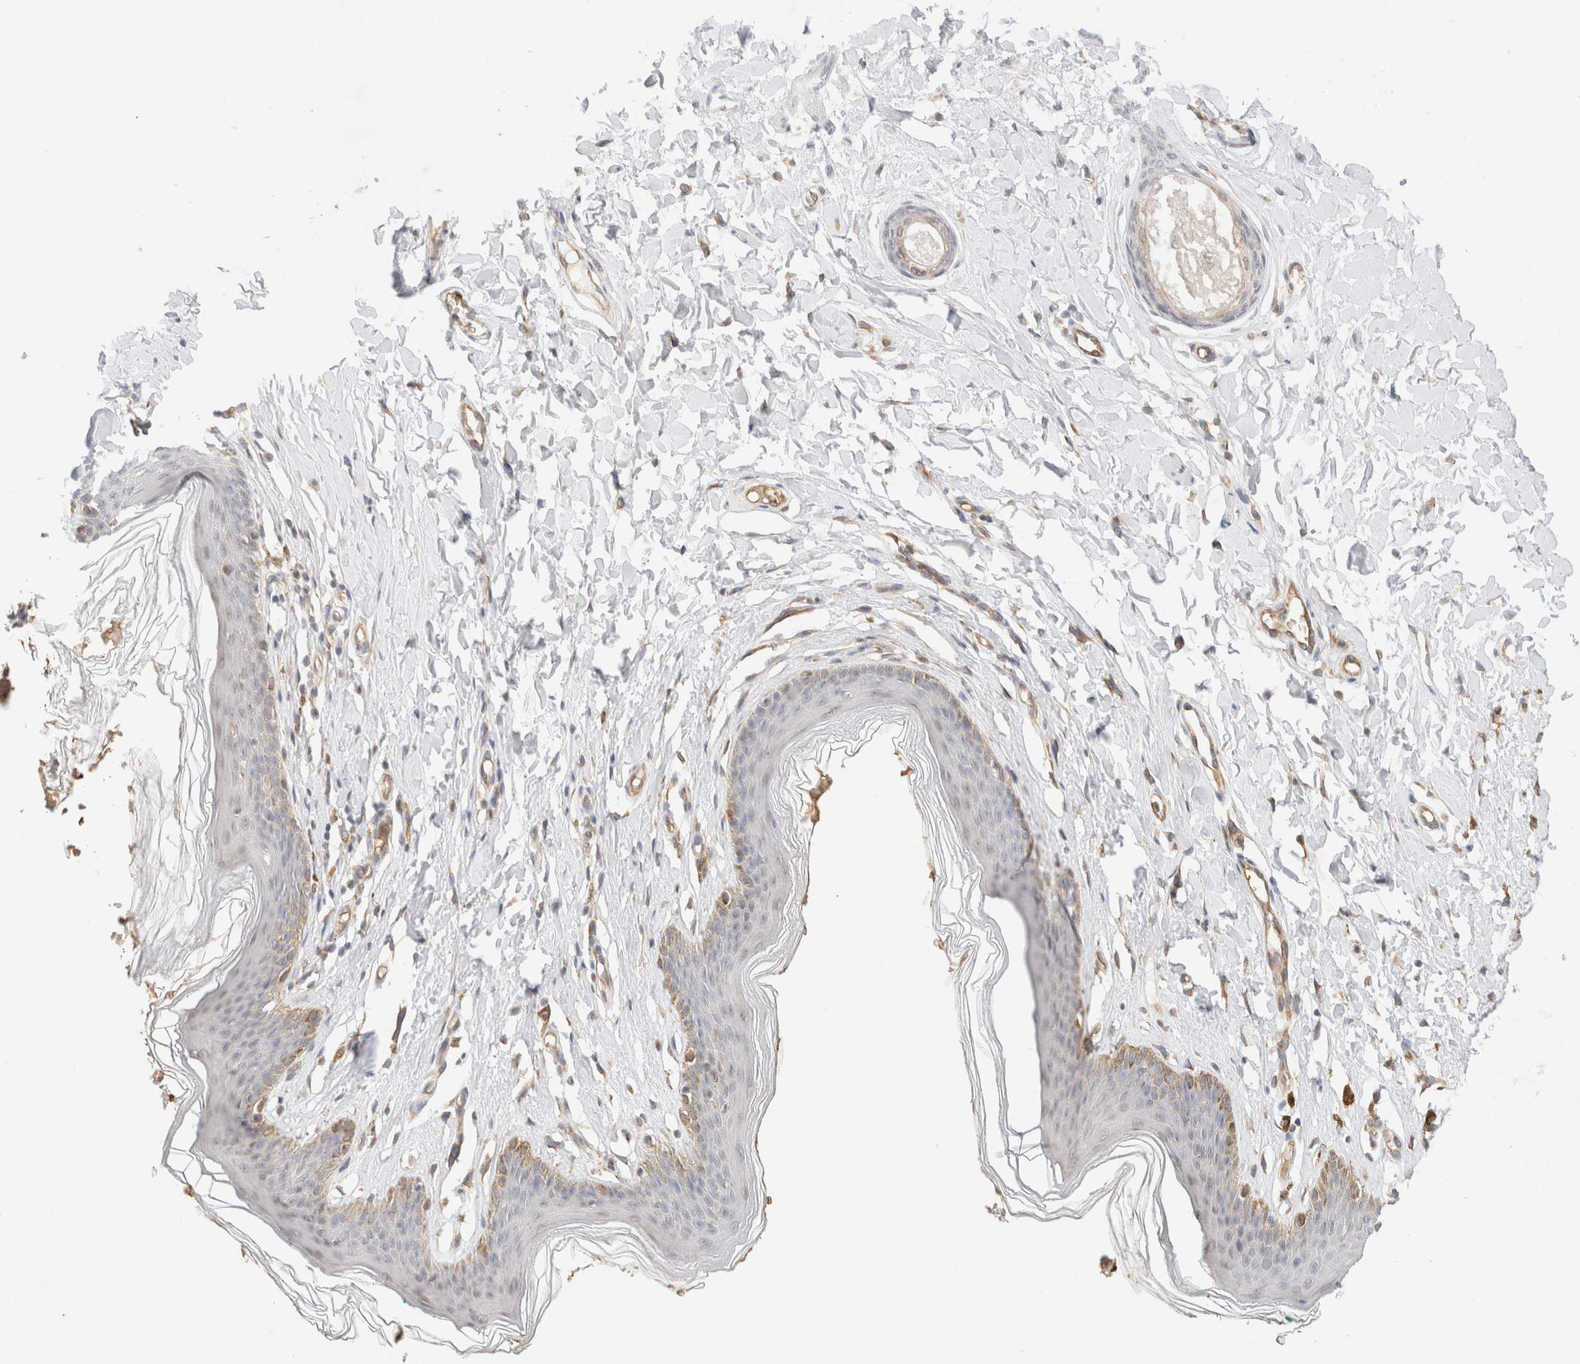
{"staining": {"intensity": "moderate", "quantity": "<25%", "location": "cytoplasmic/membranous"}, "tissue": "skin", "cell_type": "Epidermal cells", "image_type": "normal", "snomed": [{"axis": "morphology", "description": "Normal tissue, NOS"}, {"axis": "topography", "description": "Vulva"}], "caption": "Normal skin was stained to show a protein in brown. There is low levels of moderate cytoplasmic/membranous expression in approximately <25% of epidermal cells. (Stains: DAB (3,3'-diaminobenzidine) in brown, nuclei in blue, Microscopy: brightfield microscopy at high magnification).", "gene": "SYVN1", "patient": {"sex": "female", "age": 66}}